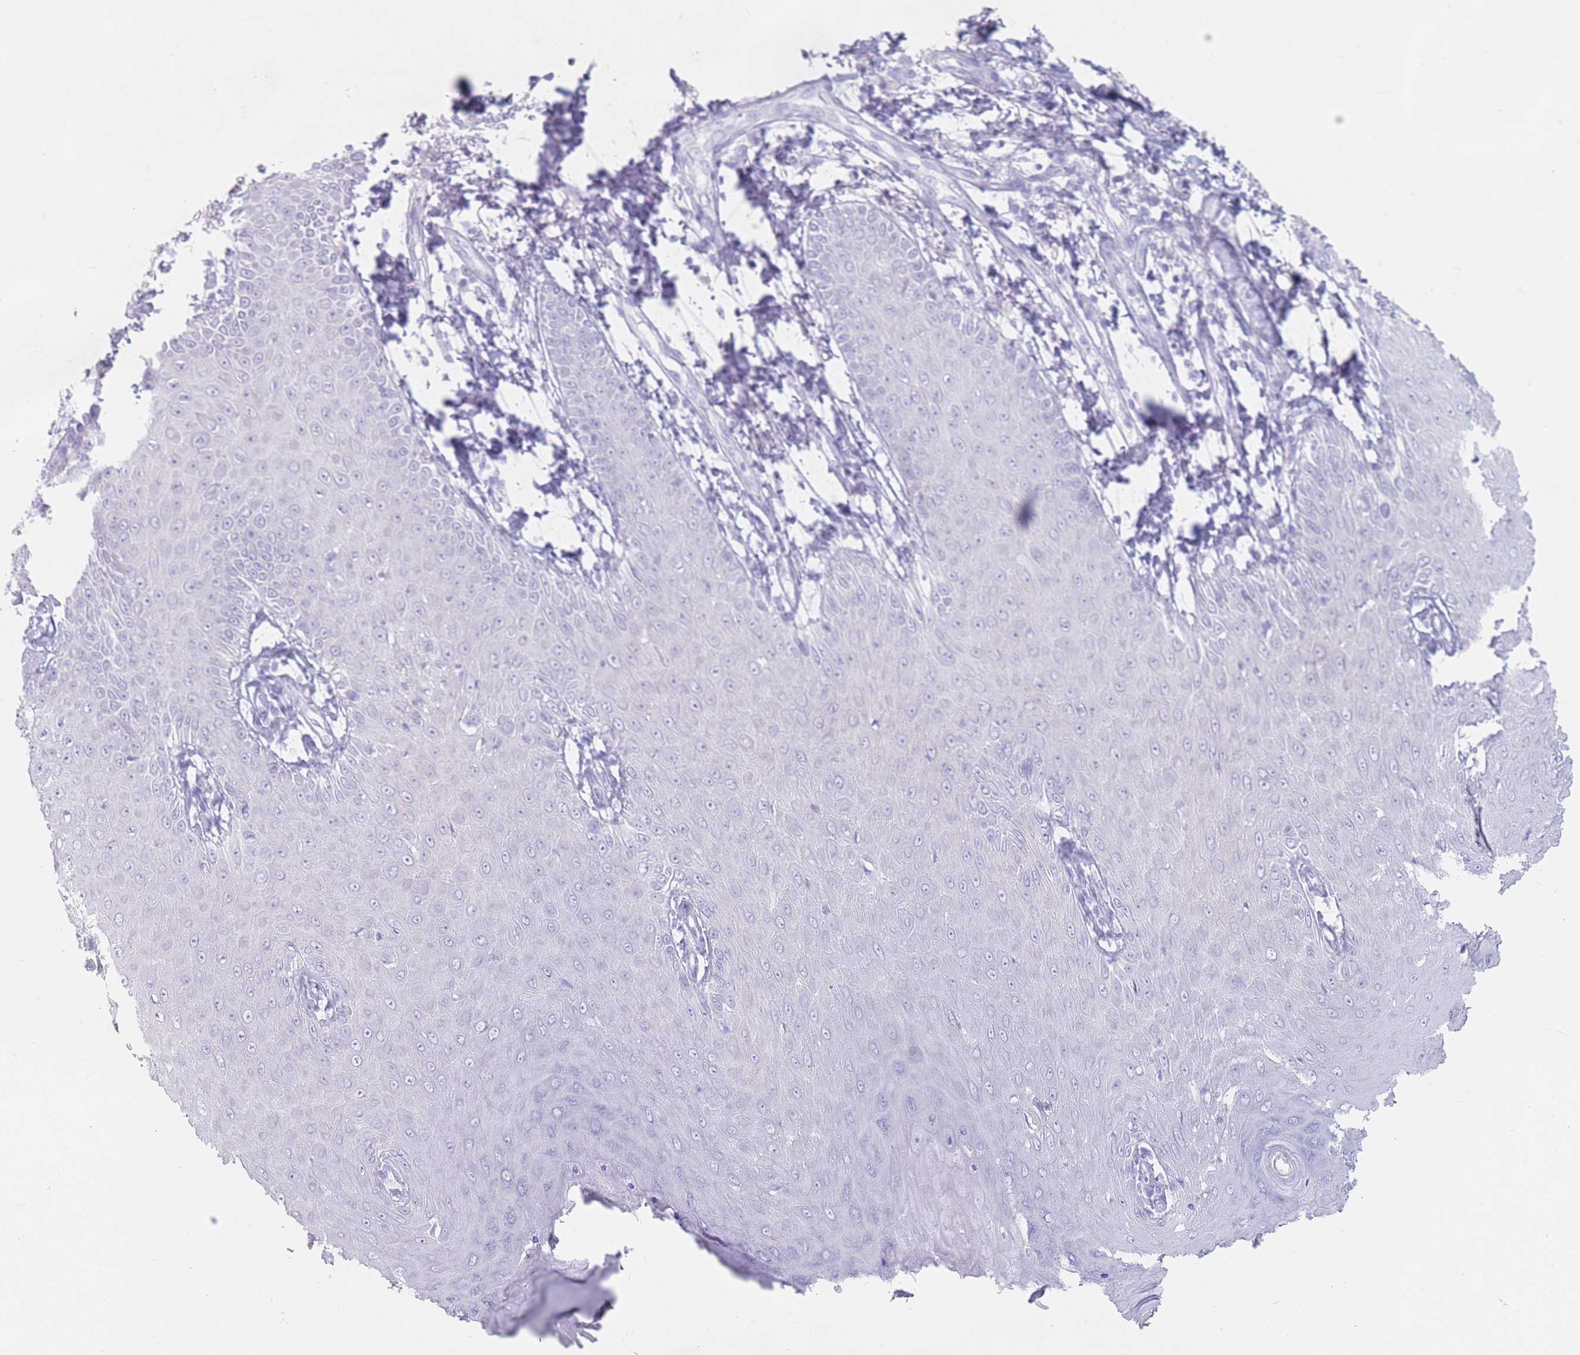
{"staining": {"intensity": "negative", "quantity": "none", "location": "none"}, "tissue": "skin cancer", "cell_type": "Tumor cells", "image_type": "cancer", "snomed": [{"axis": "morphology", "description": "Squamous cell carcinoma, NOS"}, {"axis": "topography", "description": "Skin"}], "caption": "This is an immunohistochemistry photomicrograph of squamous cell carcinoma (skin). There is no positivity in tumor cells.", "gene": "ST3GAL5", "patient": {"sex": "male", "age": 70}}